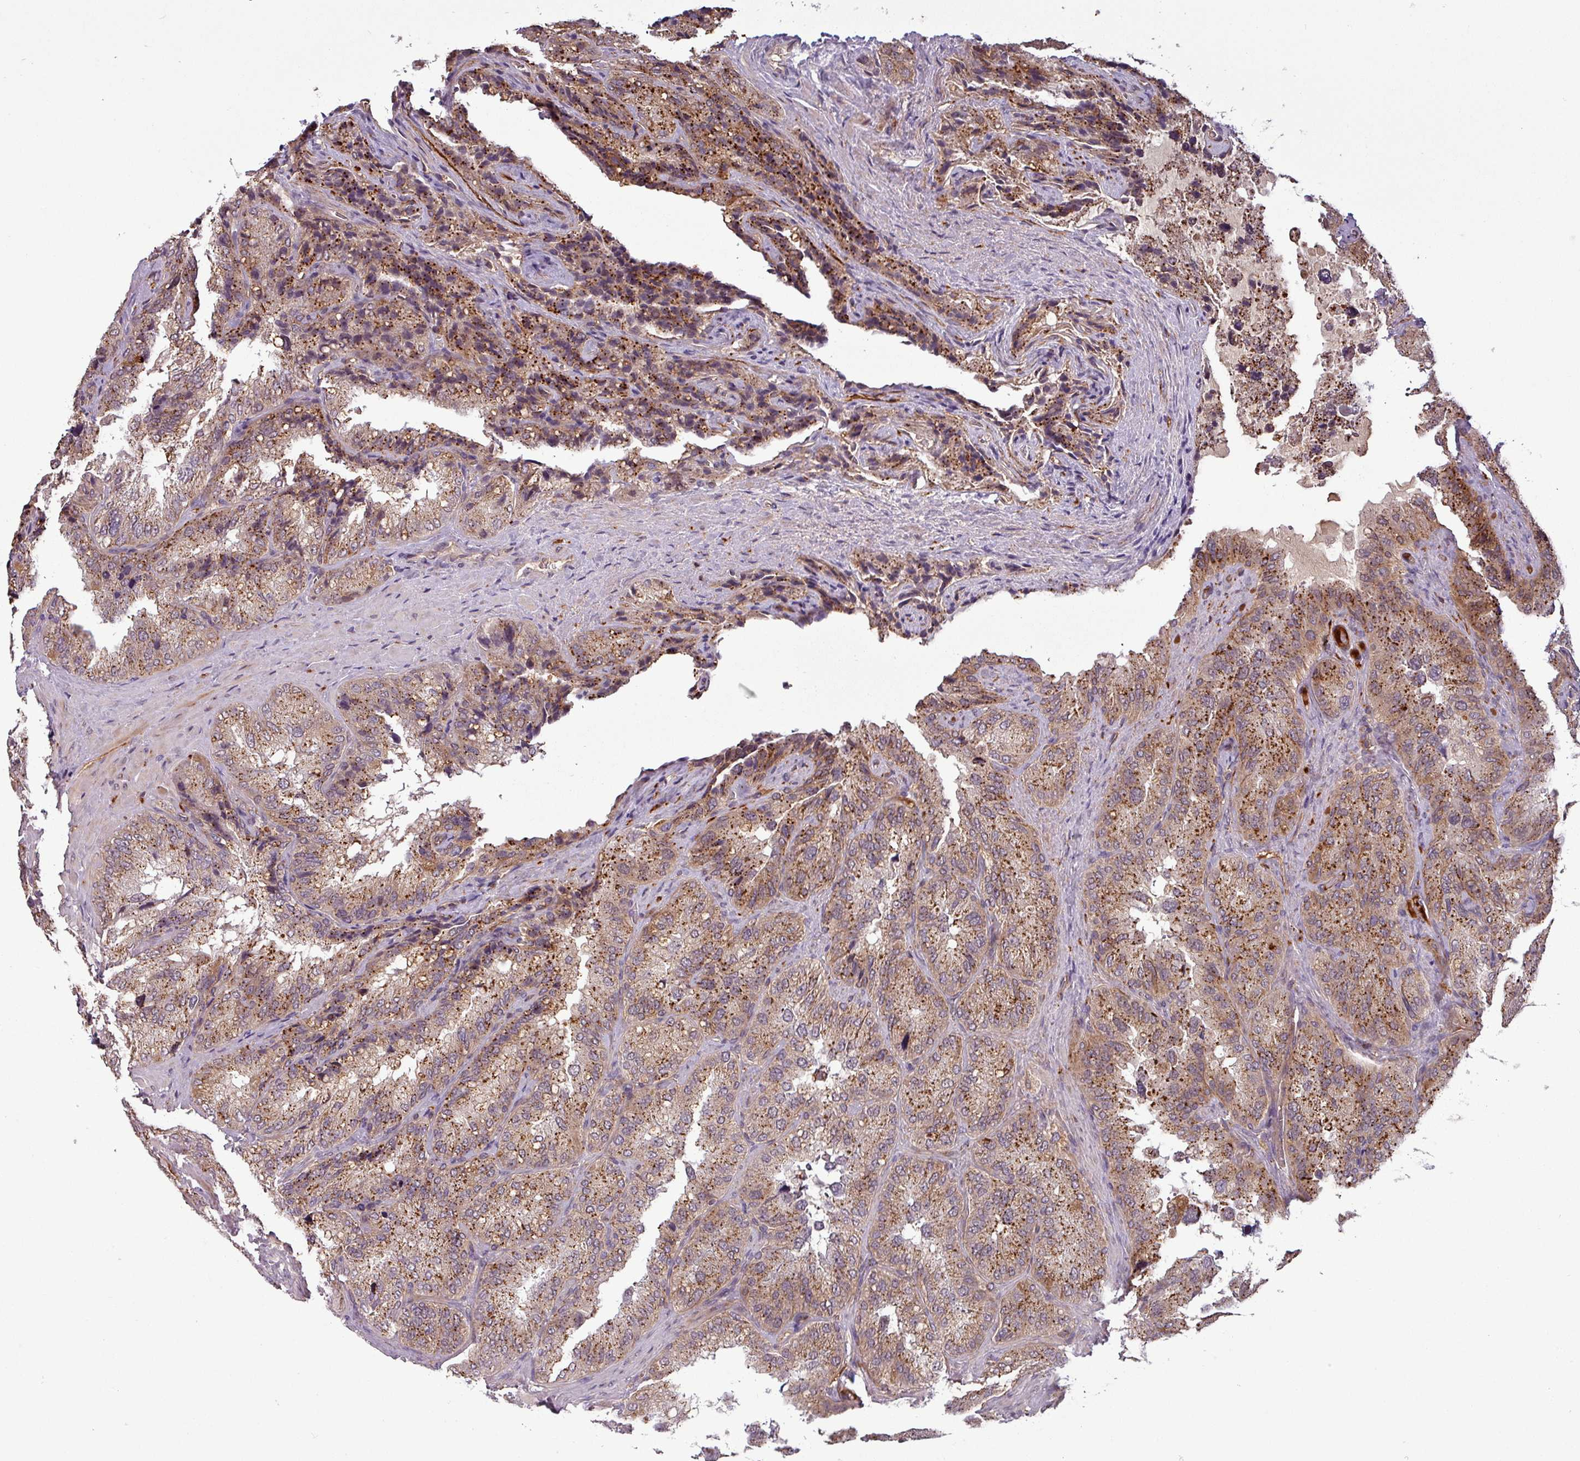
{"staining": {"intensity": "strong", "quantity": ">75%", "location": "cytoplasmic/membranous"}, "tissue": "seminal vesicle", "cell_type": "Glandular cells", "image_type": "normal", "snomed": [{"axis": "morphology", "description": "Normal tissue, NOS"}, {"axis": "topography", "description": "Seminal veicle"}], "caption": "Immunohistochemical staining of unremarkable human seminal vesicle demonstrates strong cytoplasmic/membranous protein positivity in approximately >75% of glandular cells. (IHC, brightfield microscopy, high magnification).", "gene": "PUS1", "patient": {"sex": "male", "age": 58}}